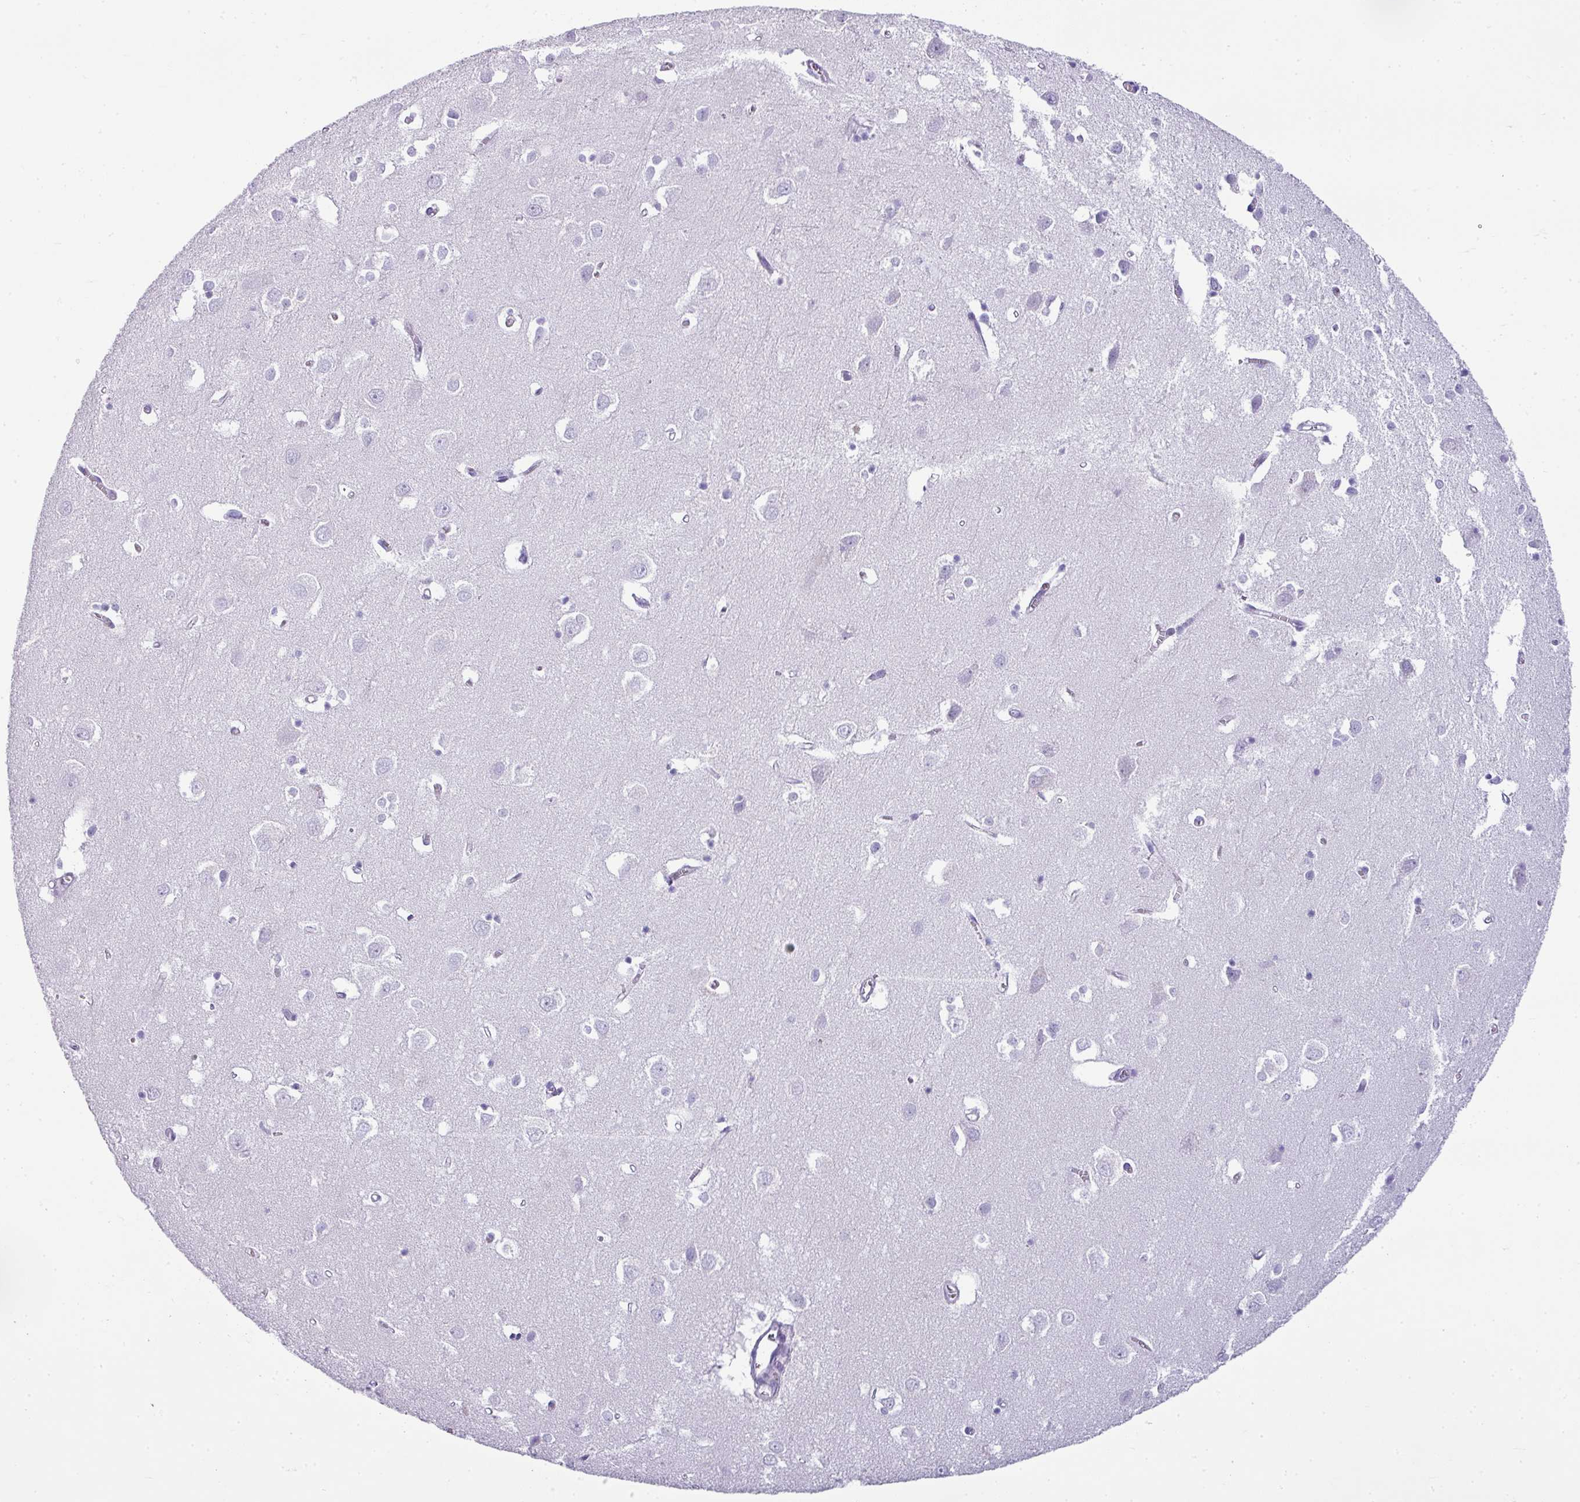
{"staining": {"intensity": "negative", "quantity": "none", "location": "none"}, "tissue": "cerebral cortex", "cell_type": "Endothelial cells", "image_type": "normal", "snomed": [{"axis": "morphology", "description": "Normal tissue, NOS"}, {"axis": "topography", "description": "Cerebral cortex"}], "caption": "The immunohistochemistry photomicrograph has no significant staining in endothelial cells of cerebral cortex. The staining was performed using DAB to visualize the protein expression in brown, while the nuclei were stained in blue with hematoxylin (Magnification: 20x).", "gene": "ZNF568", "patient": {"sex": "male", "age": 70}}